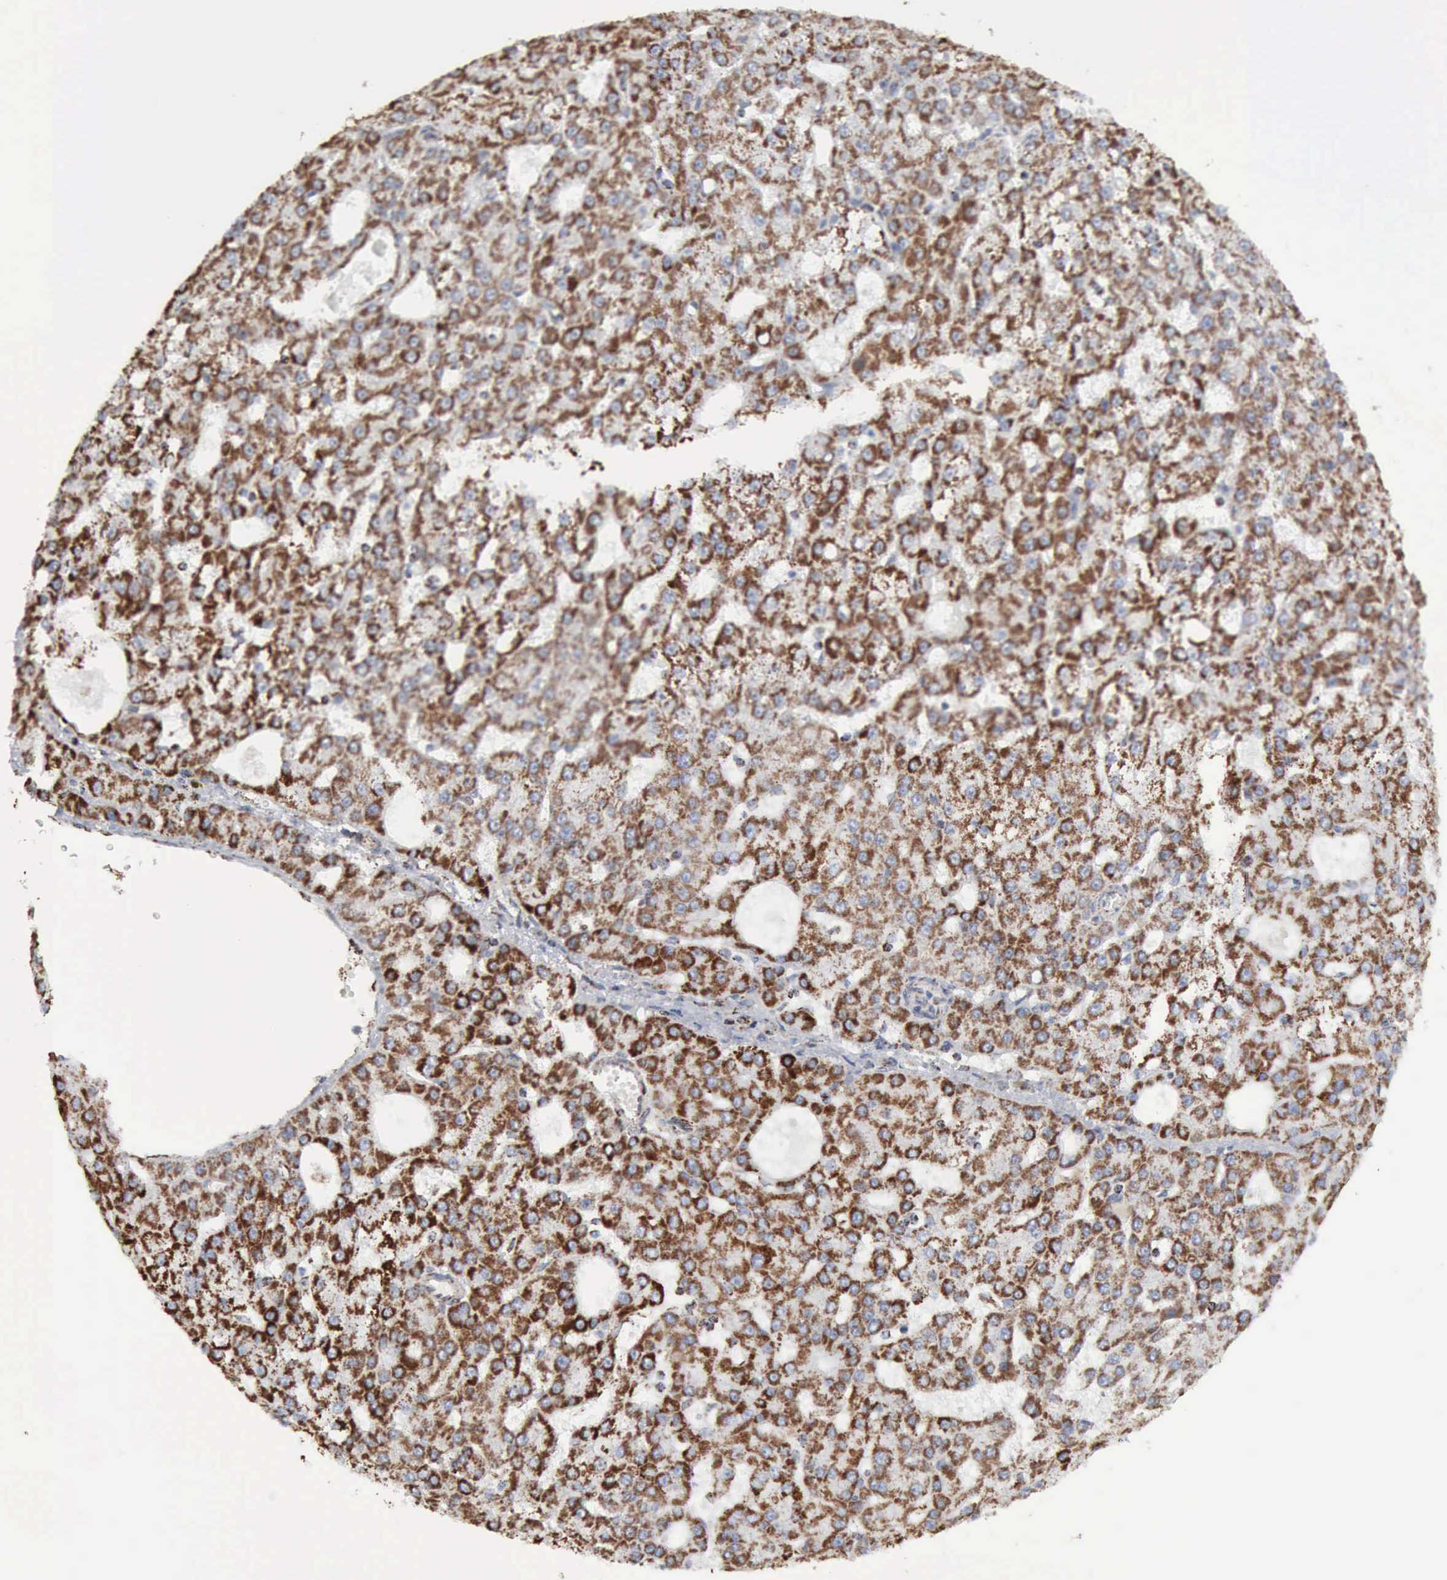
{"staining": {"intensity": "strong", "quantity": ">75%", "location": "cytoplasmic/membranous"}, "tissue": "liver cancer", "cell_type": "Tumor cells", "image_type": "cancer", "snomed": [{"axis": "morphology", "description": "Carcinoma, Hepatocellular, NOS"}, {"axis": "topography", "description": "Liver"}], "caption": "A micrograph of human hepatocellular carcinoma (liver) stained for a protein exhibits strong cytoplasmic/membranous brown staining in tumor cells.", "gene": "ACO2", "patient": {"sex": "male", "age": 47}}